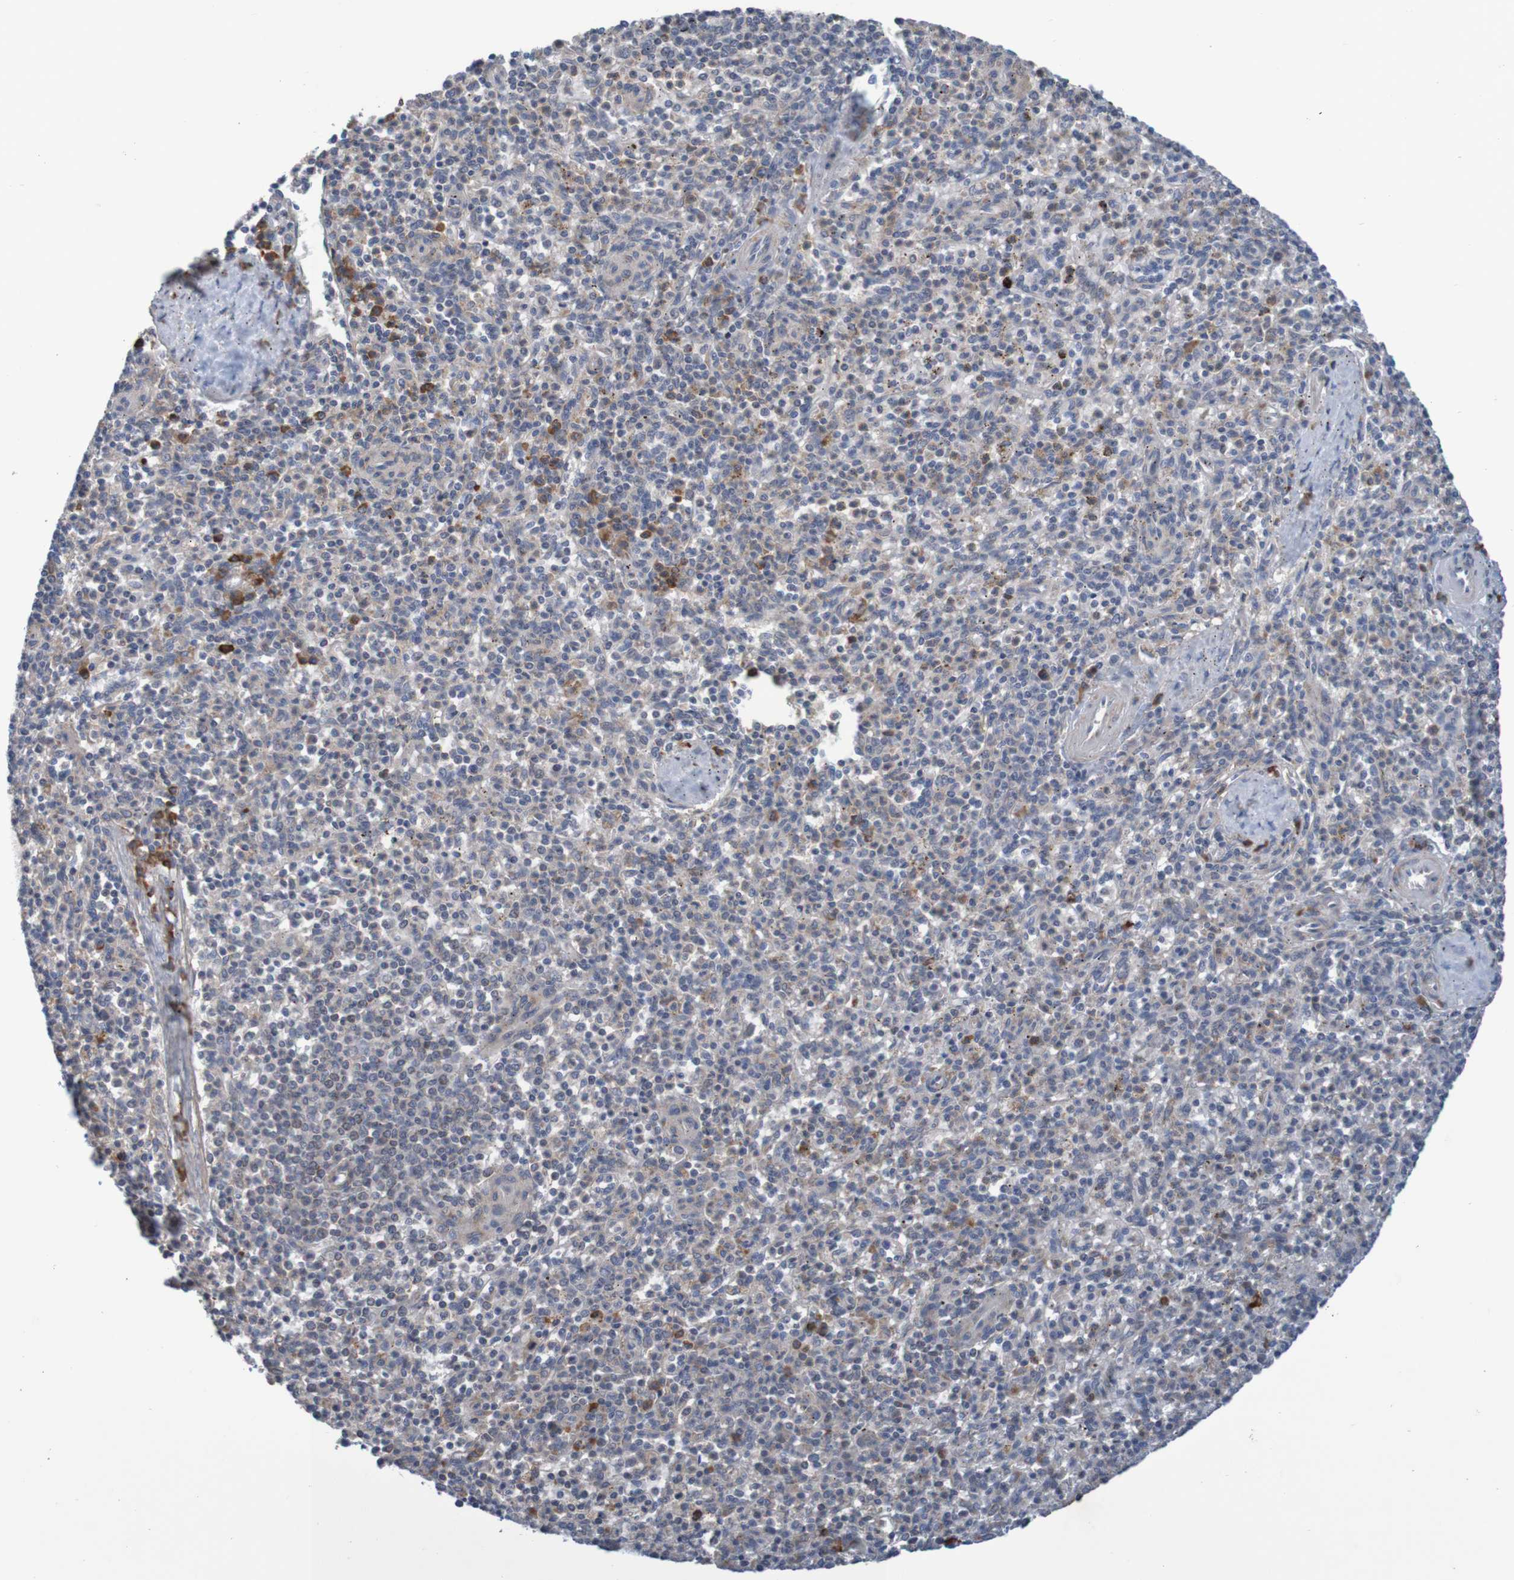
{"staining": {"intensity": "strong", "quantity": "<25%", "location": "cytoplasmic/membranous"}, "tissue": "spleen", "cell_type": "Cells in red pulp", "image_type": "normal", "snomed": [{"axis": "morphology", "description": "Normal tissue, NOS"}, {"axis": "topography", "description": "Spleen"}], "caption": "DAB (3,3'-diaminobenzidine) immunohistochemical staining of unremarkable human spleen reveals strong cytoplasmic/membranous protein expression in approximately <25% of cells in red pulp. Using DAB (3,3'-diaminobenzidine) (brown) and hematoxylin (blue) stains, captured at high magnification using brightfield microscopy.", "gene": "CLDN18", "patient": {"sex": "male", "age": 72}}